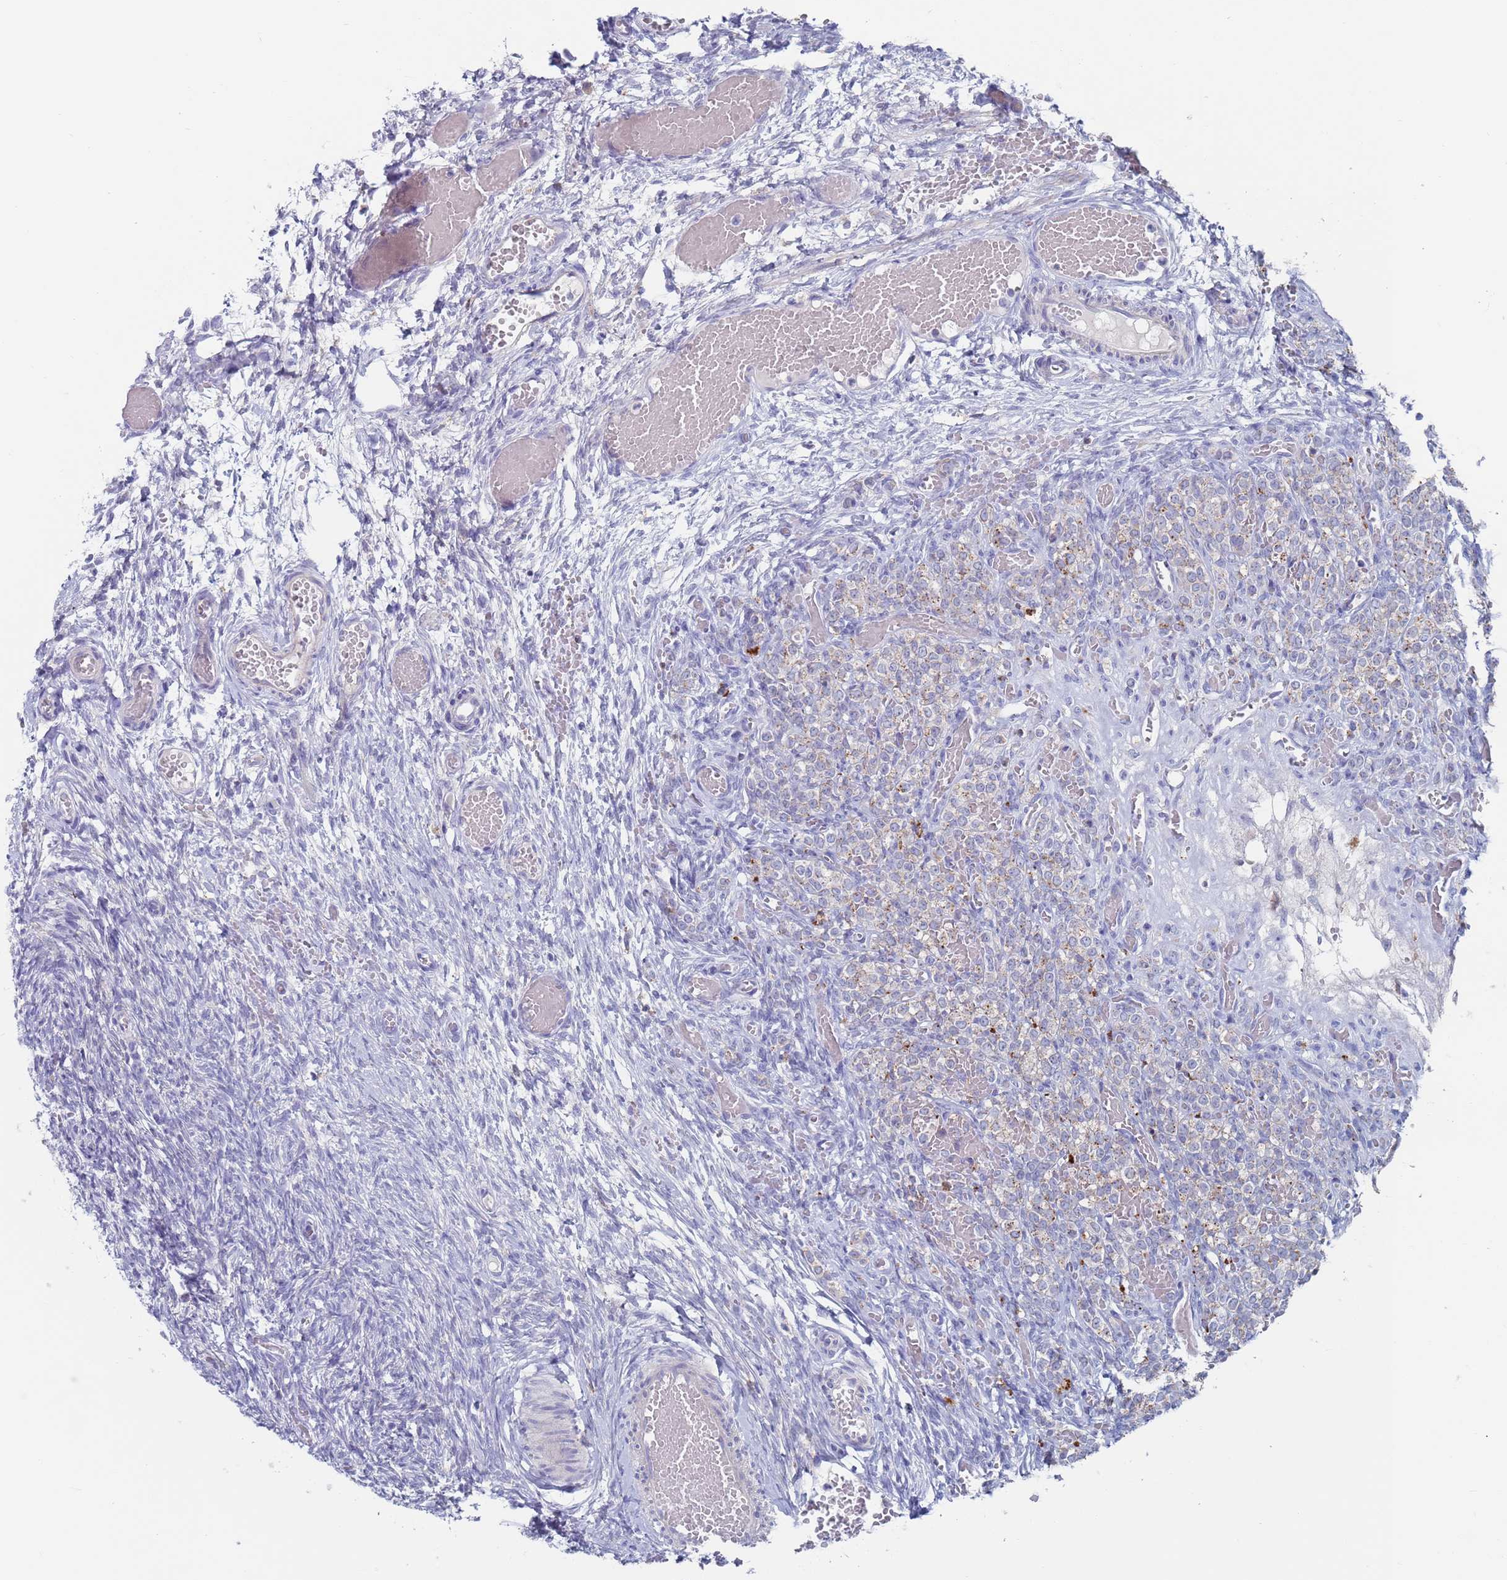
{"staining": {"intensity": "negative", "quantity": "none", "location": "none"}, "tissue": "ovary", "cell_type": "Ovarian stroma cells", "image_type": "normal", "snomed": [{"axis": "morphology", "description": "Adenocarcinoma, NOS"}, {"axis": "topography", "description": "Endometrium"}], "caption": "Immunohistochemical staining of unremarkable human ovary demonstrates no significant expression in ovarian stroma cells. (DAB immunohistochemistry (IHC), high magnification).", "gene": "FUCA1", "patient": {"sex": "female", "age": 32}}